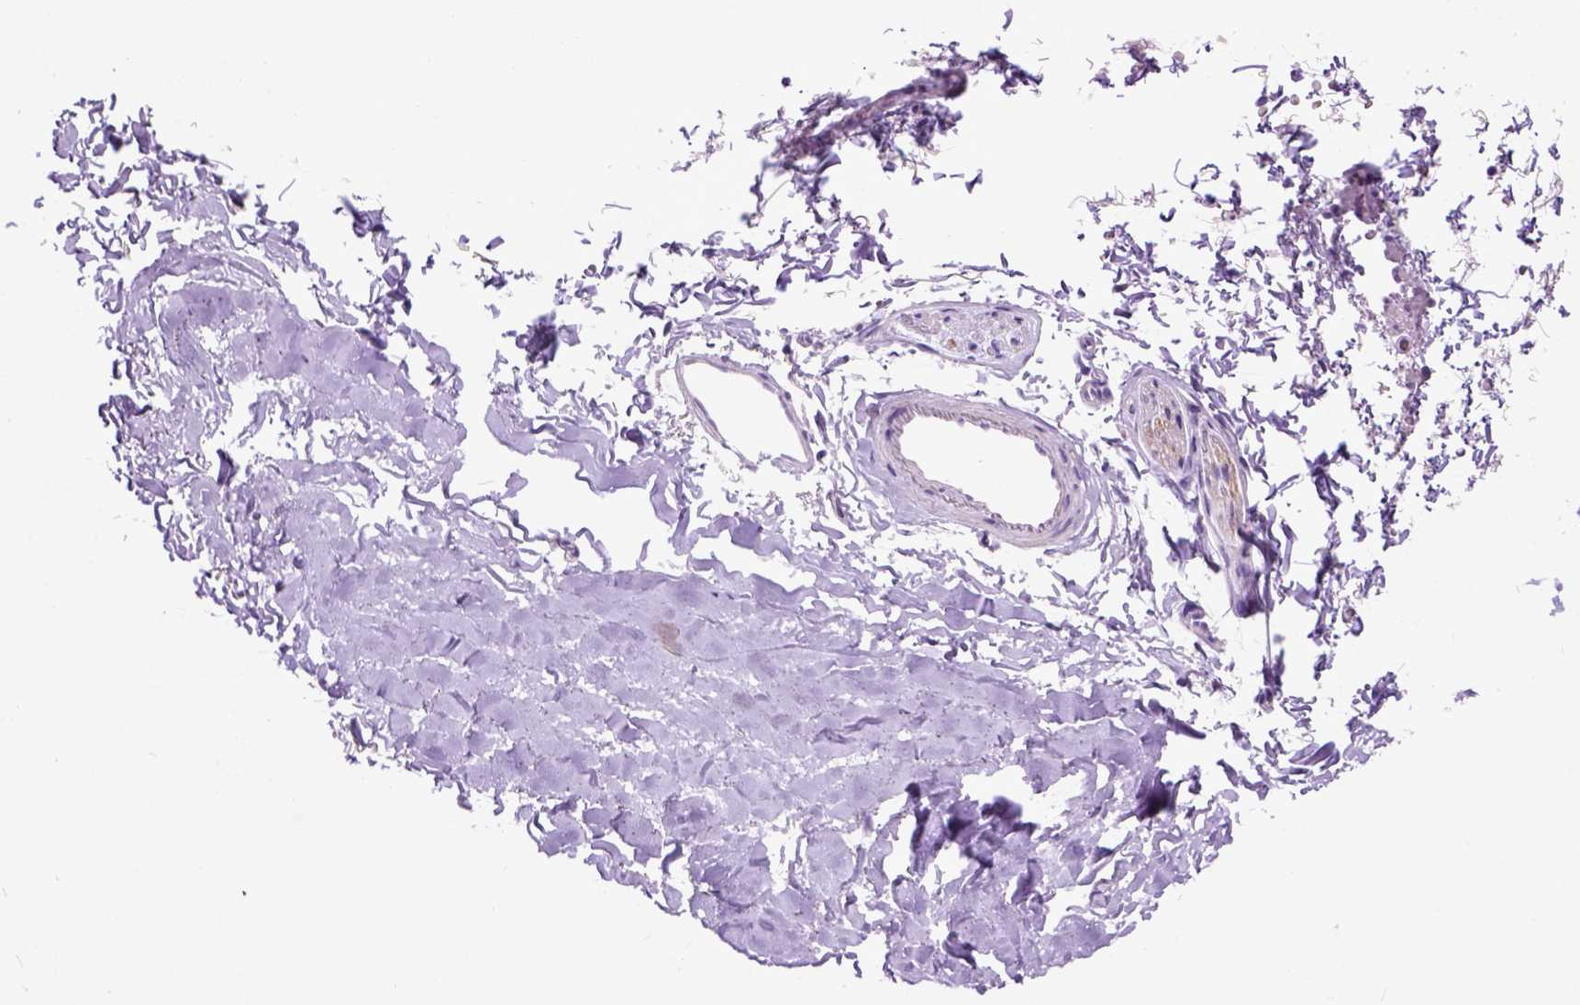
{"staining": {"intensity": "negative", "quantity": "none", "location": "none"}, "tissue": "soft tissue", "cell_type": "Chondrocytes", "image_type": "normal", "snomed": [{"axis": "morphology", "description": "Normal tissue, NOS"}, {"axis": "topography", "description": "Cartilage tissue"}, {"axis": "topography", "description": "Bronchus"}], "caption": "Immunohistochemical staining of unremarkable human soft tissue displays no significant expression in chondrocytes.", "gene": "MAPT", "patient": {"sex": "female", "age": 79}}